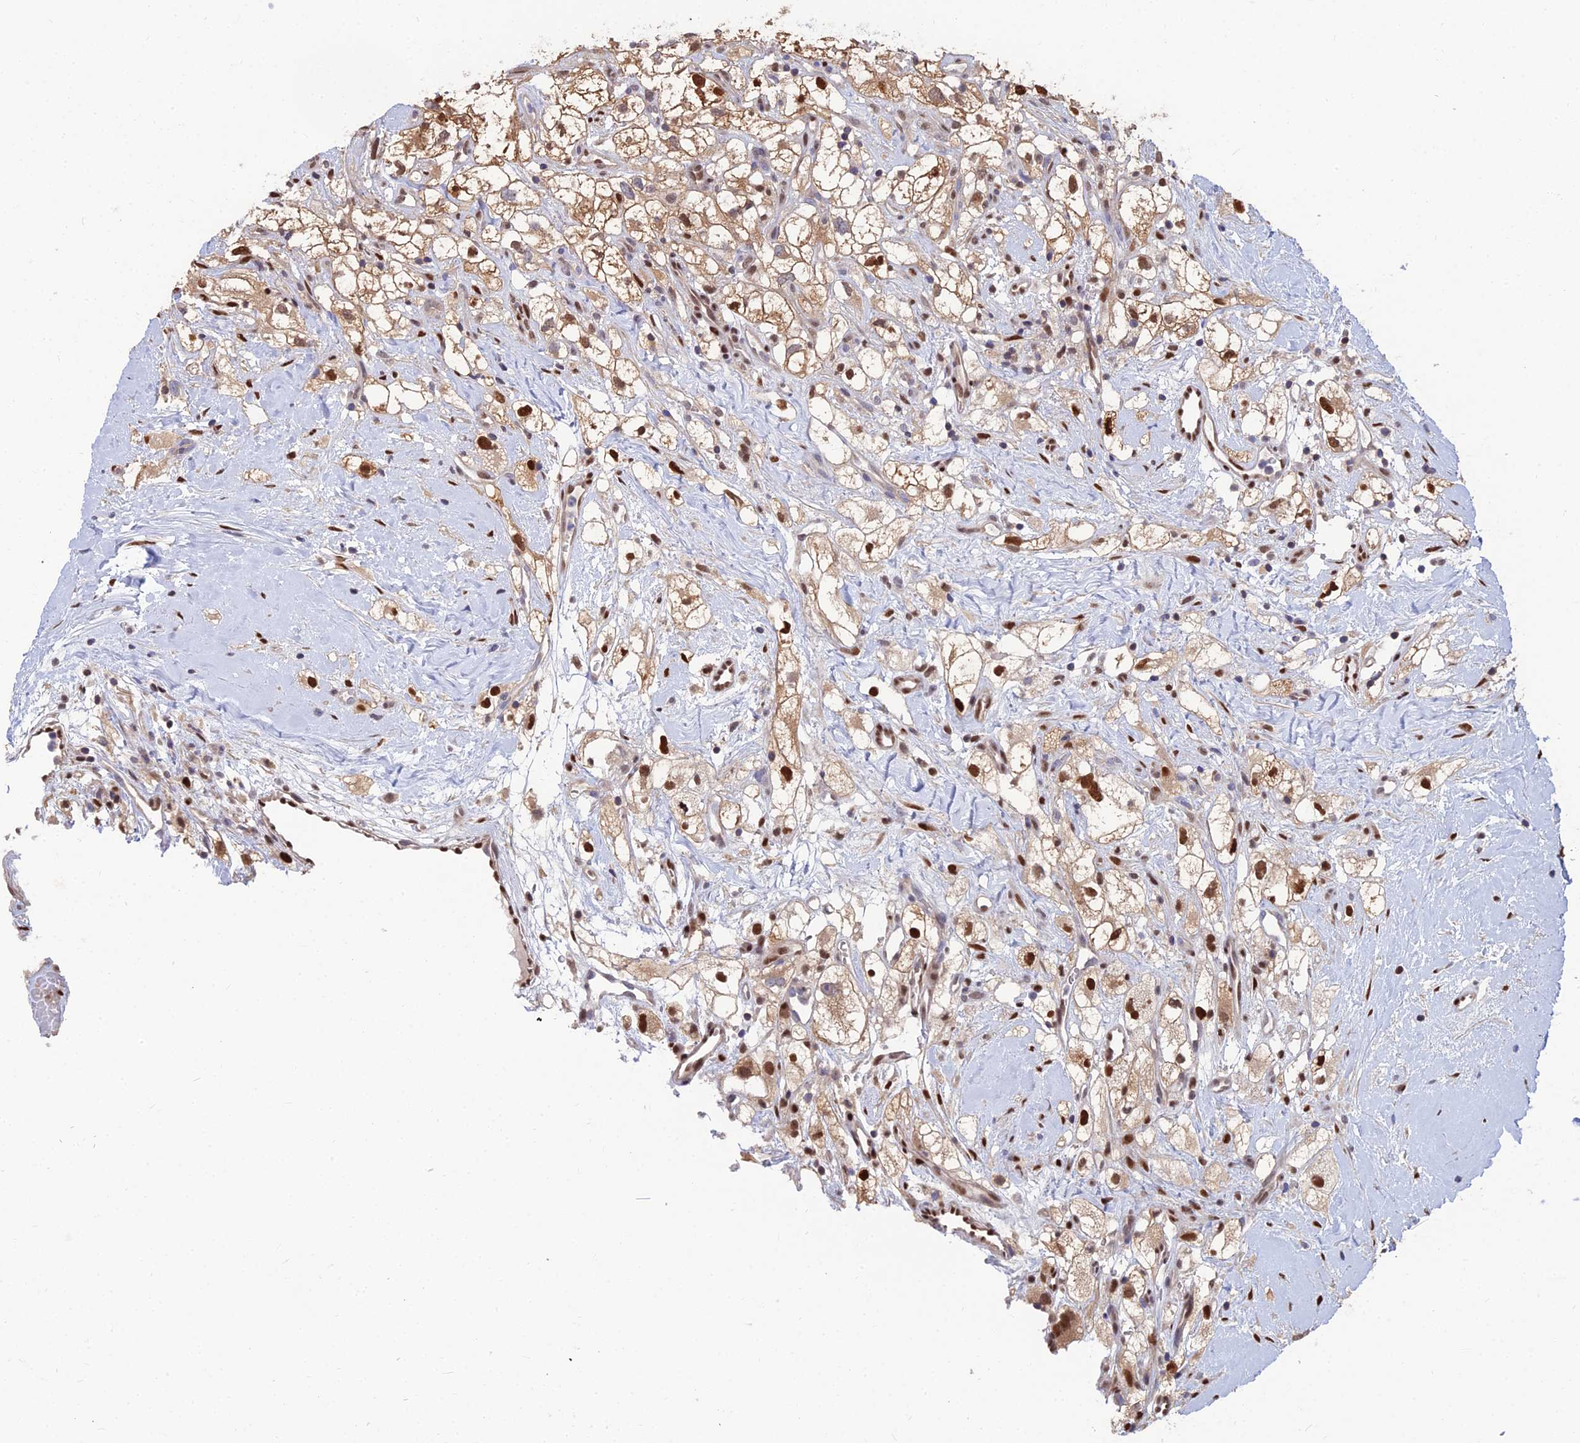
{"staining": {"intensity": "moderate", "quantity": ">75%", "location": "cytoplasmic/membranous,nuclear"}, "tissue": "renal cancer", "cell_type": "Tumor cells", "image_type": "cancer", "snomed": [{"axis": "morphology", "description": "Adenocarcinoma, NOS"}, {"axis": "topography", "description": "Kidney"}], "caption": "Renal adenocarcinoma stained with a protein marker reveals moderate staining in tumor cells.", "gene": "DNPEP", "patient": {"sex": "male", "age": 59}}